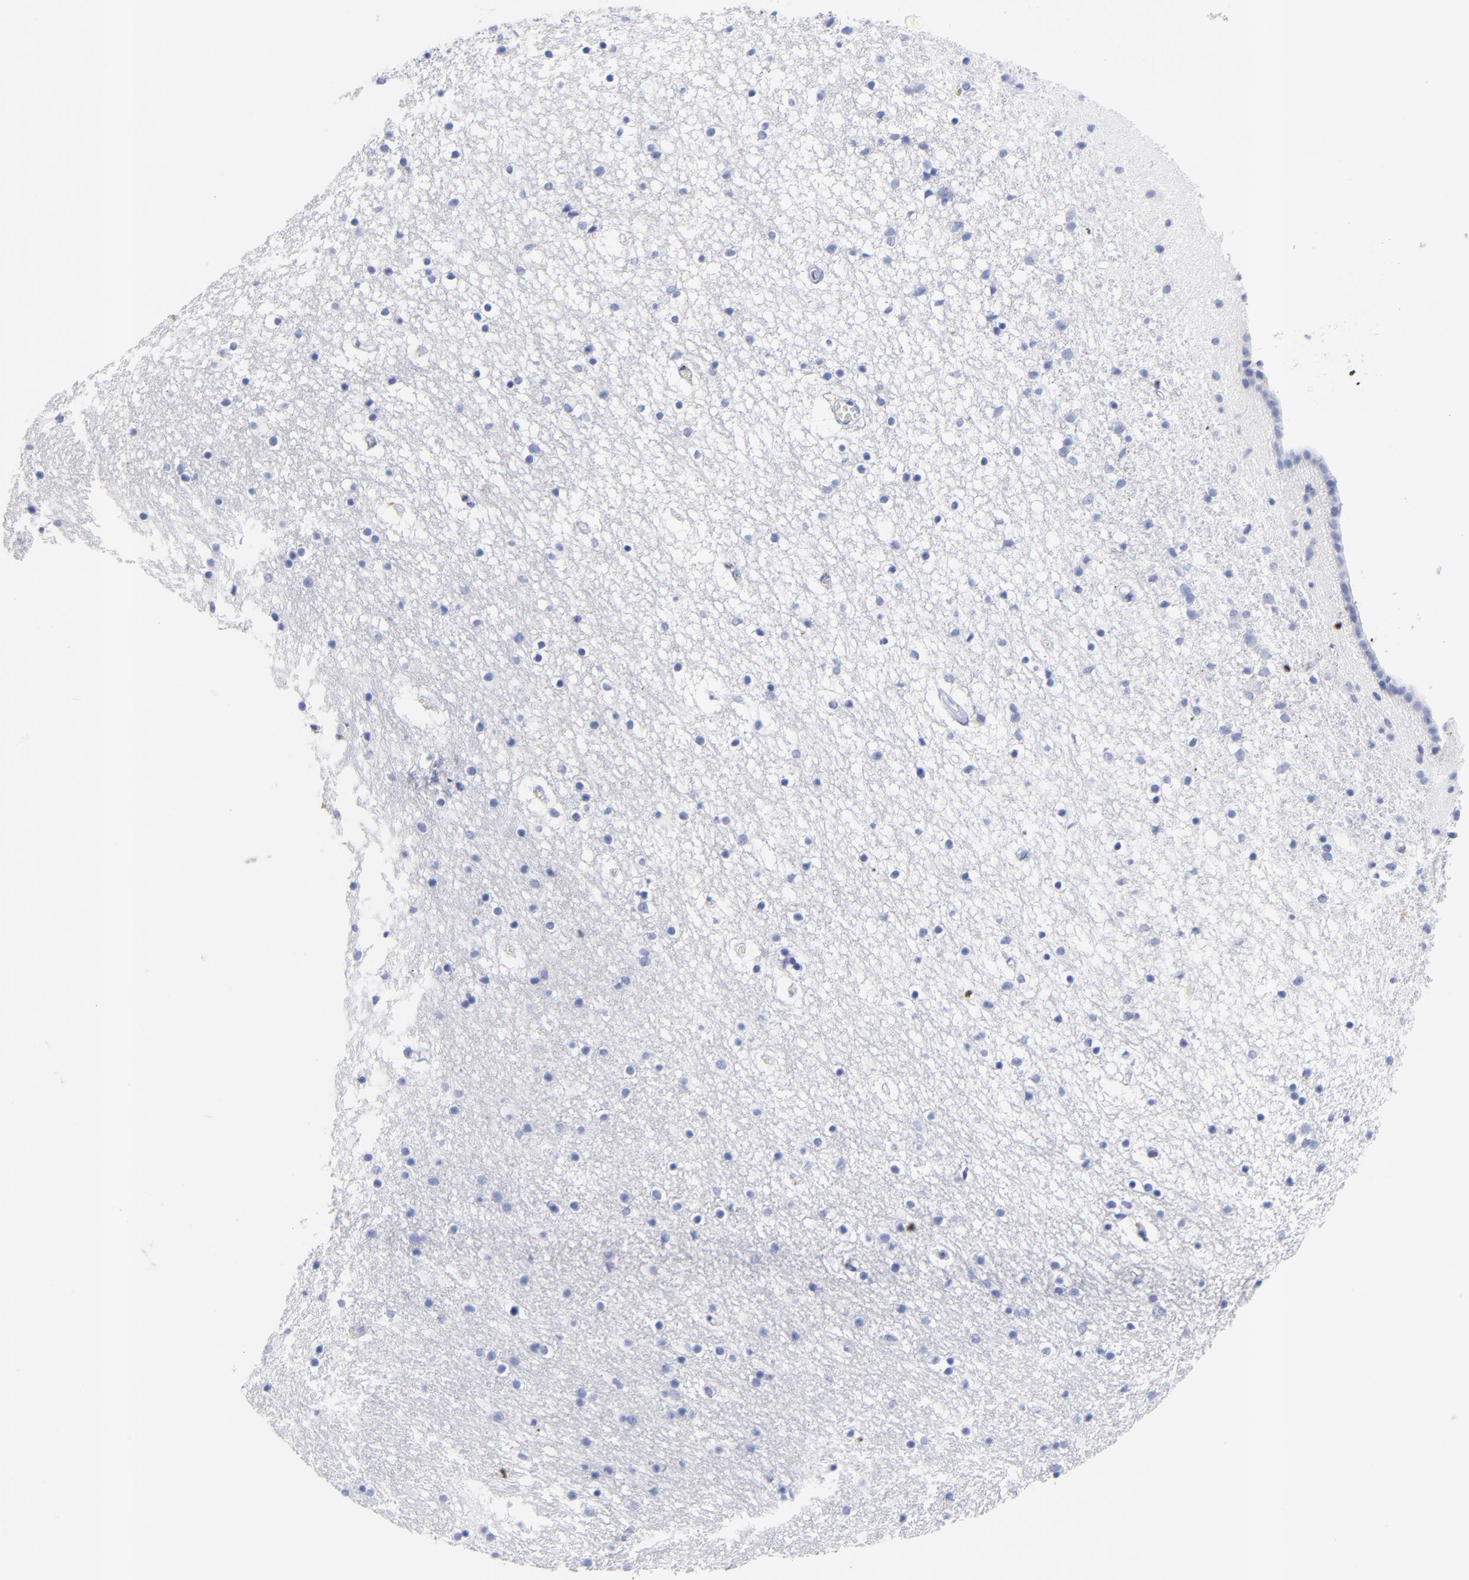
{"staining": {"intensity": "negative", "quantity": "none", "location": "none"}, "tissue": "caudate", "cell_type": "Glial cells", "image_type": "normal", "snomed": [{"axis": "morphology", "description": "Normal tissue, NOS"}, {"axis": "topography", "description": "Lateral ventricle wall"}], "caption": "Immunohistochemistry (IHC) photomicrograph of unremarkable caudate: caudate stained with DAB (3,3'-diaminobenzidine) shows no significant protein expression in glial cells.", "gene": "CPVL", "patient": {"sex": "male", "age": 45}}